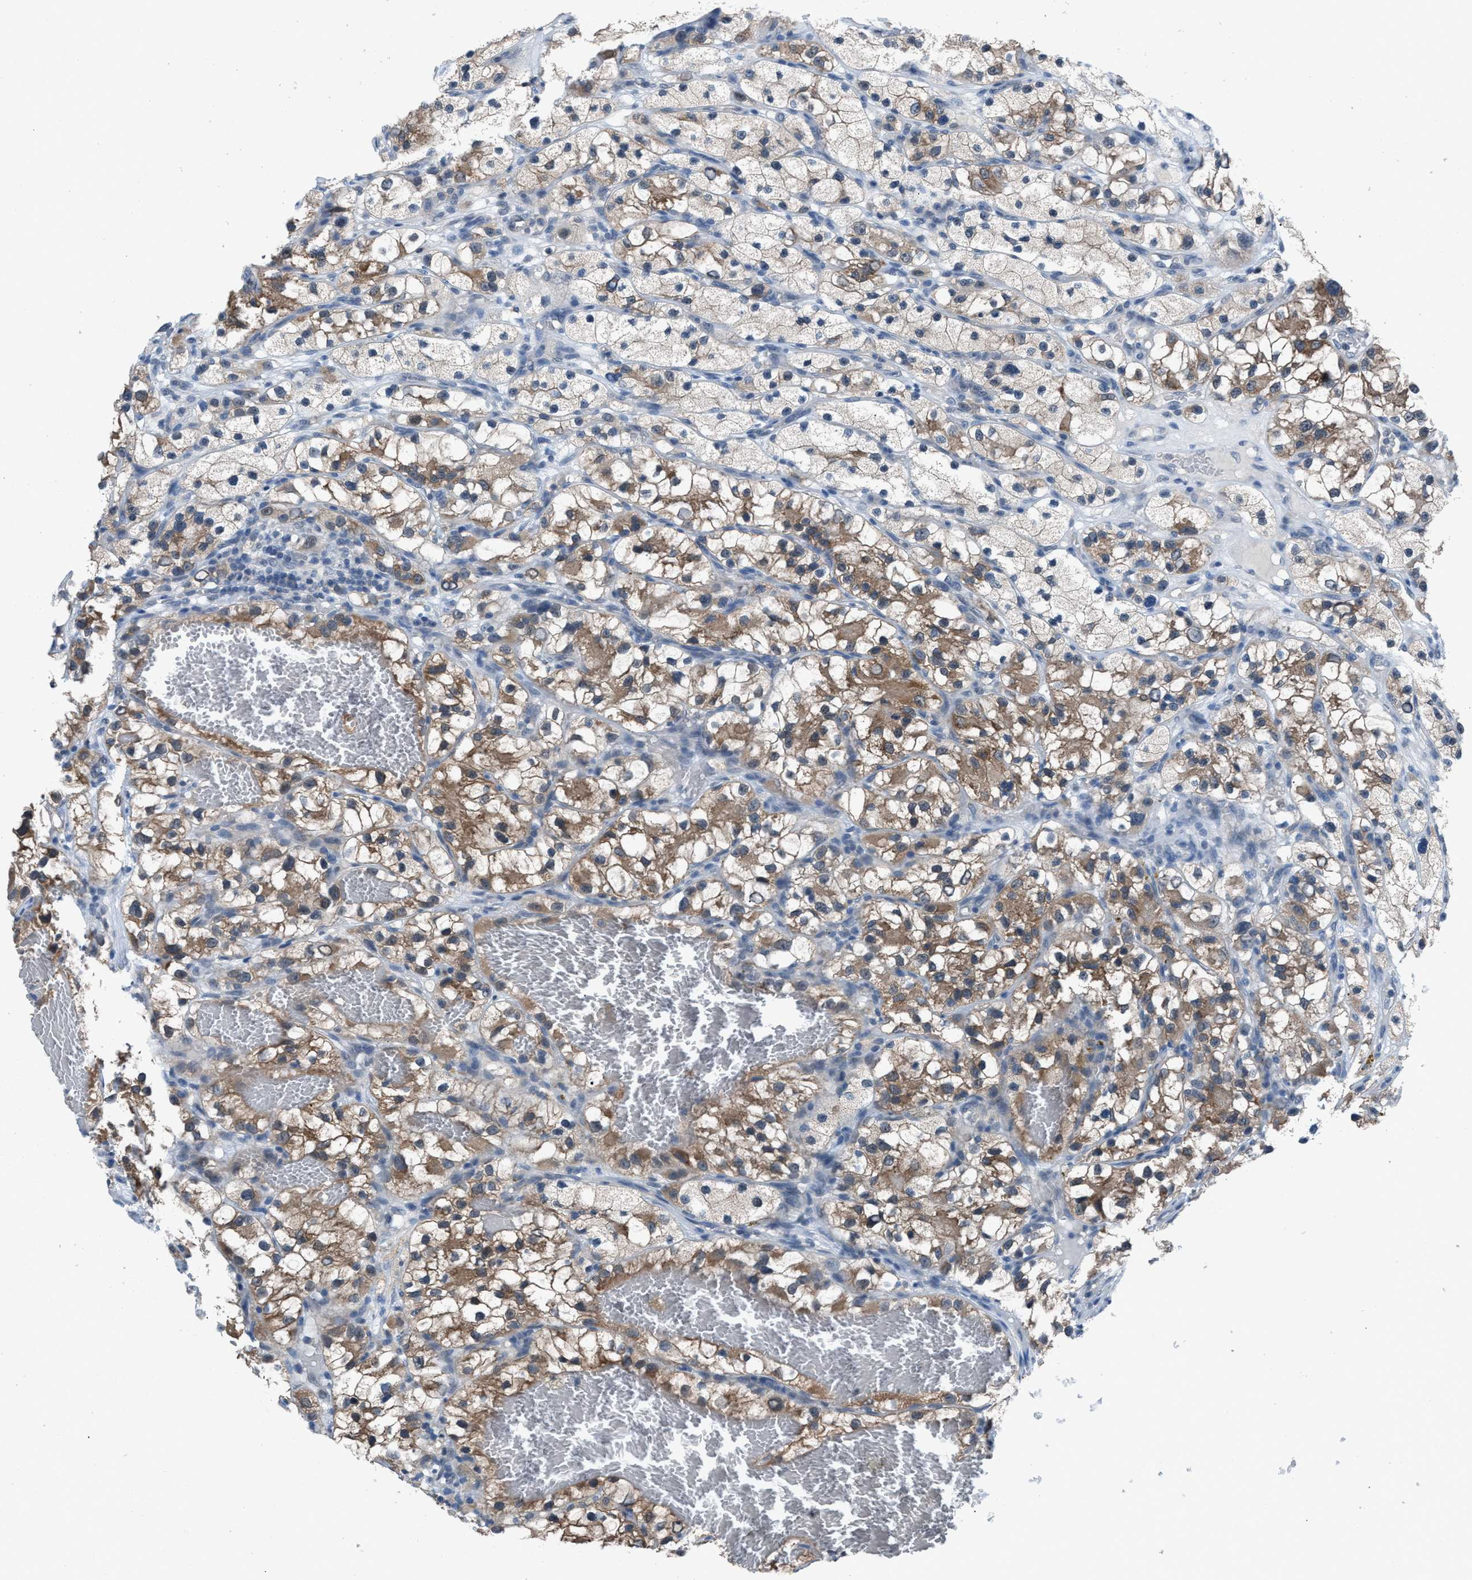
{"staining": {"intensity": "moderate", "quantity": ">75%", "location": "cytoplasmic/membranous"}, "tissue": "renal cancer", "cell_type": "Tumor cells", "image_type": "cancer", "snomed": [{"axis": "morphology", "description": "Adenocarcinoma, NOS"}, {"axis": "topography", "description": "Kidney"}], "caption": "Renal cancer was stained to show a protein in brown. There is medium levels of moderate cytoplasmic/membranous expression in about >75% of tumor cells.", "gene": "ANAPC11", "patient": {"sex": "female", "age": 57}}